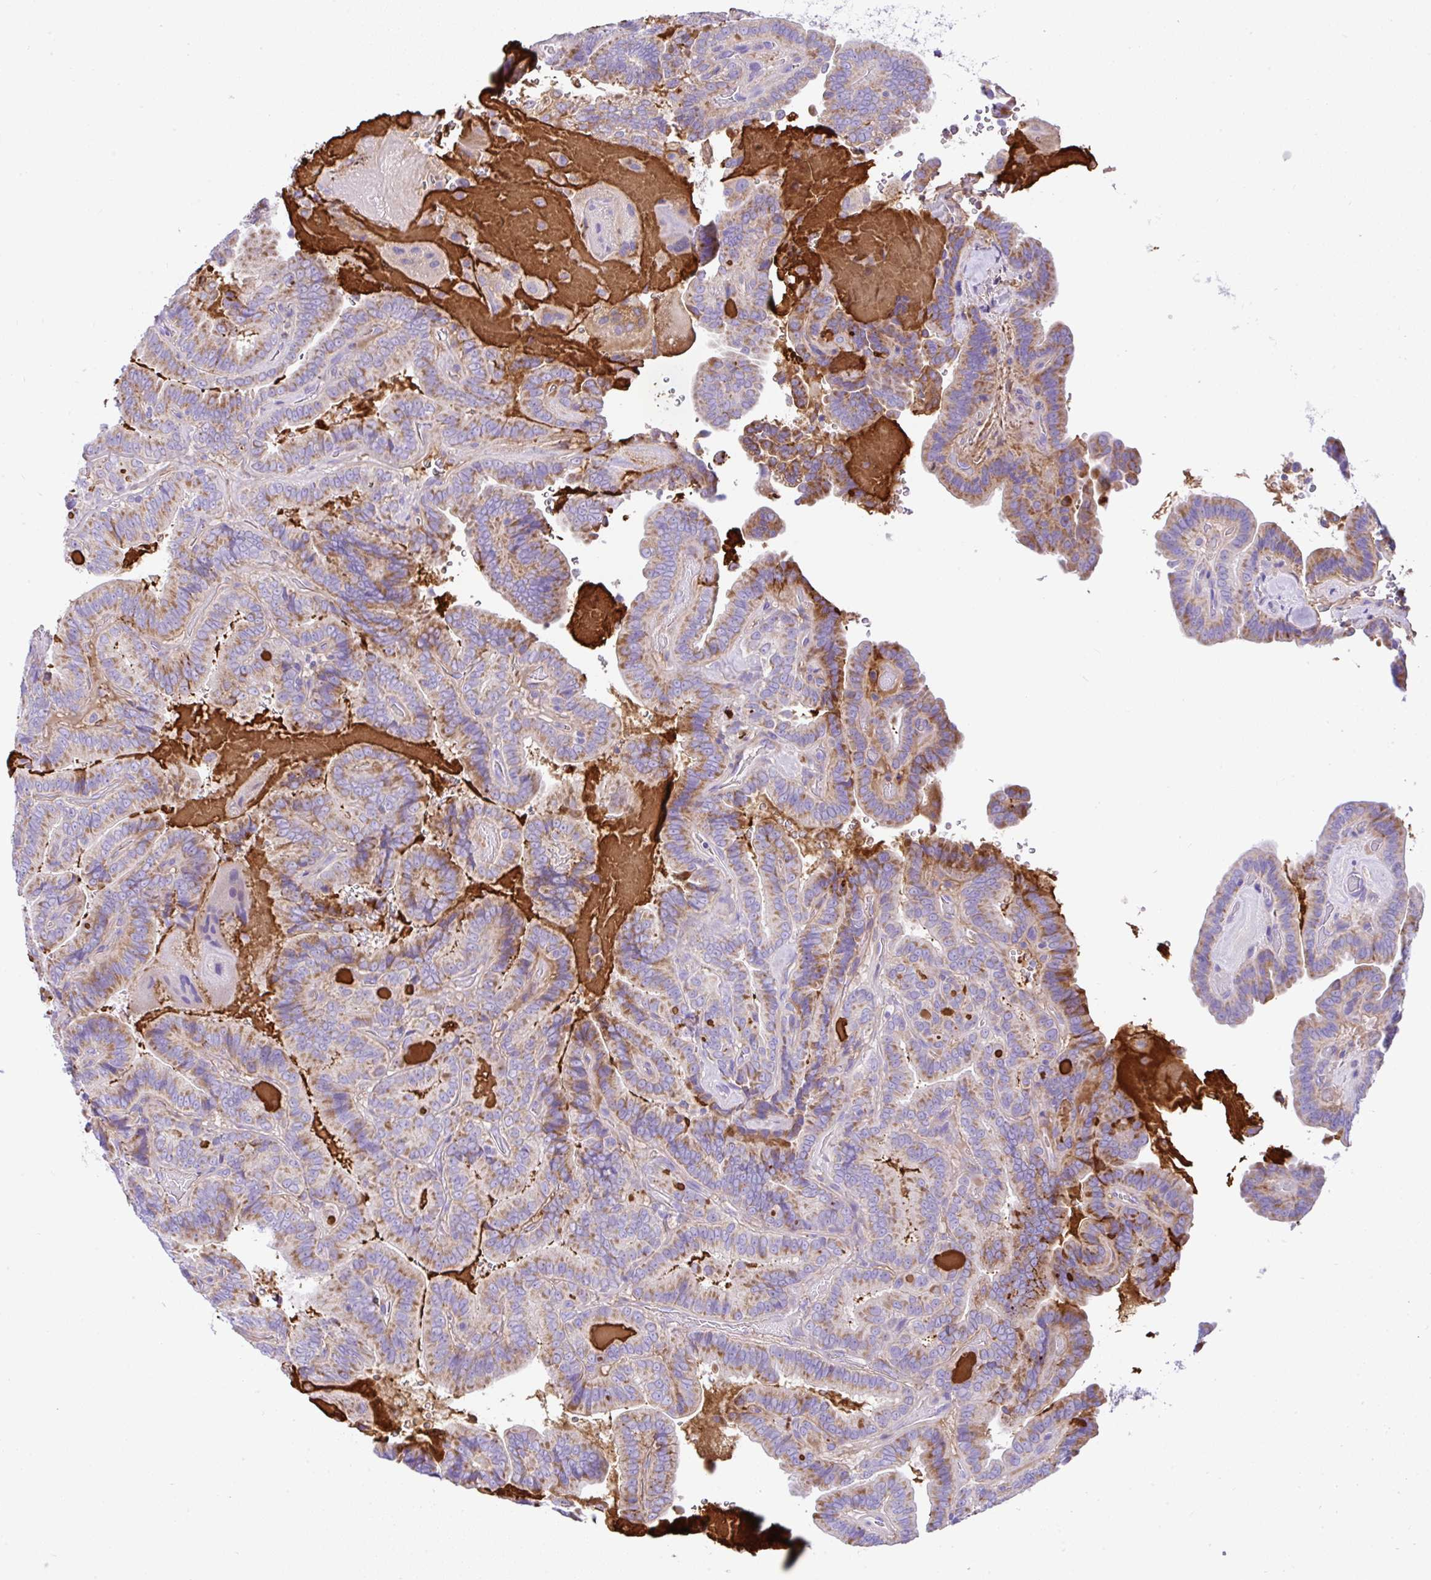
{"staining": {"intensity": "moderate", "quantity": "25%-75%", "location": "cytoplasmic/membranous"}, "tissue": "thyroid cancer", "cell_type": "Tumor cells", "image_type": "cancer", "snomed": [{"axis": "morphology", "description": "Papillary adenocarcinoma, NOS"}, {"axis": "topography", "description": "Thyroid gland"}], "caption": "The histopathology image demonstrates a brown stain indicating the presence of a protein in the cytoplasmic/membranous of tumor cells in thyroid cancer (papillary adenocarcinoma).", "gene": "SLC13A1", "patient": {"sex": "male", "age": 61}}